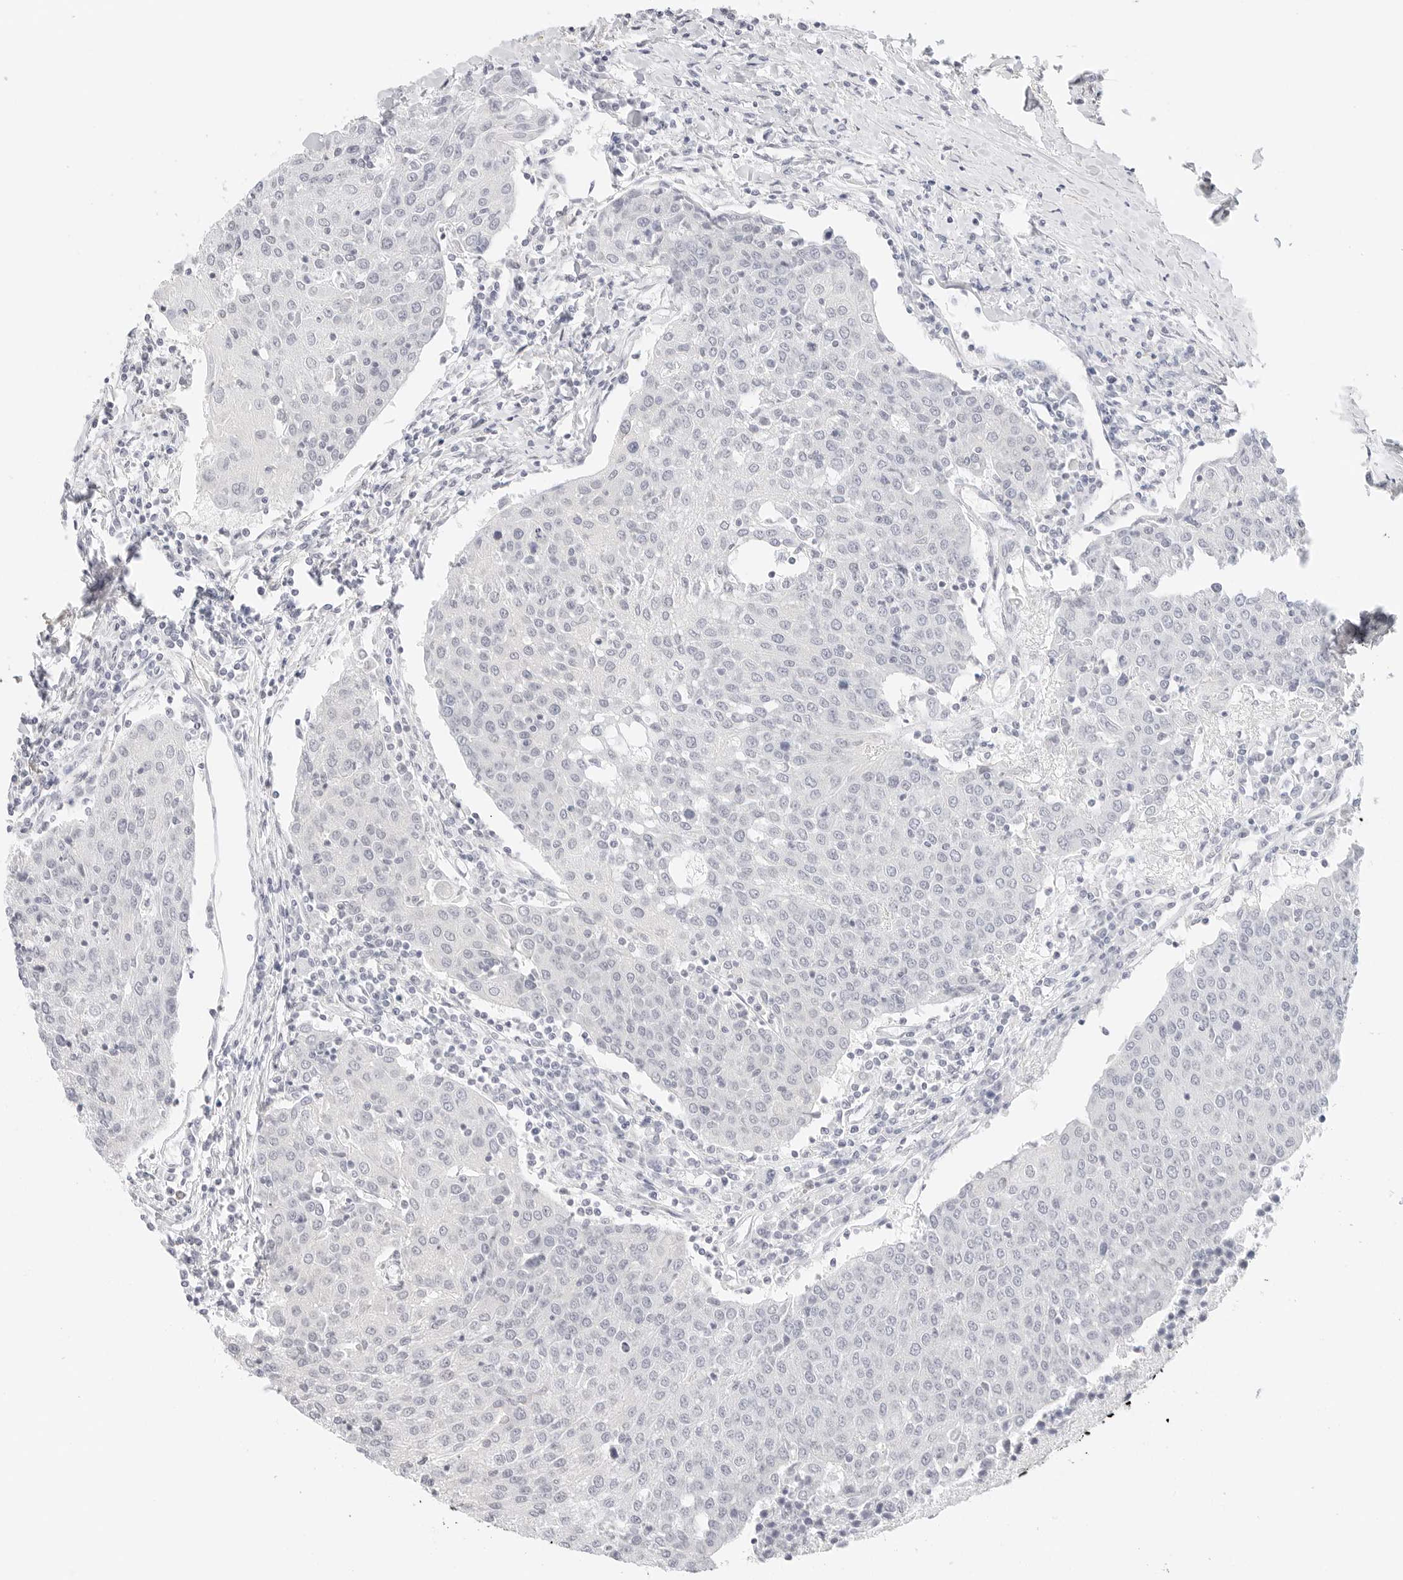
{"staining": {"intensity": "negative", "quantity": "none", "location": "none"}, "tissue": "urothelial cancer", "cell_type": "Tumor cells", "image_type": "cancer", "snomed": [{"axis": "morphology", "description": "Urothelial carcinoma, High grade"}, {"axis": "topography", "description": "Urinary bladder"}], "caption": "This is a micrograph of immunohistochemistry staining of urothelial cancer, which shows no positivity in tumor cells.", "gene": "PCDH19", "patient": {"sex": "female", "age": 85}}